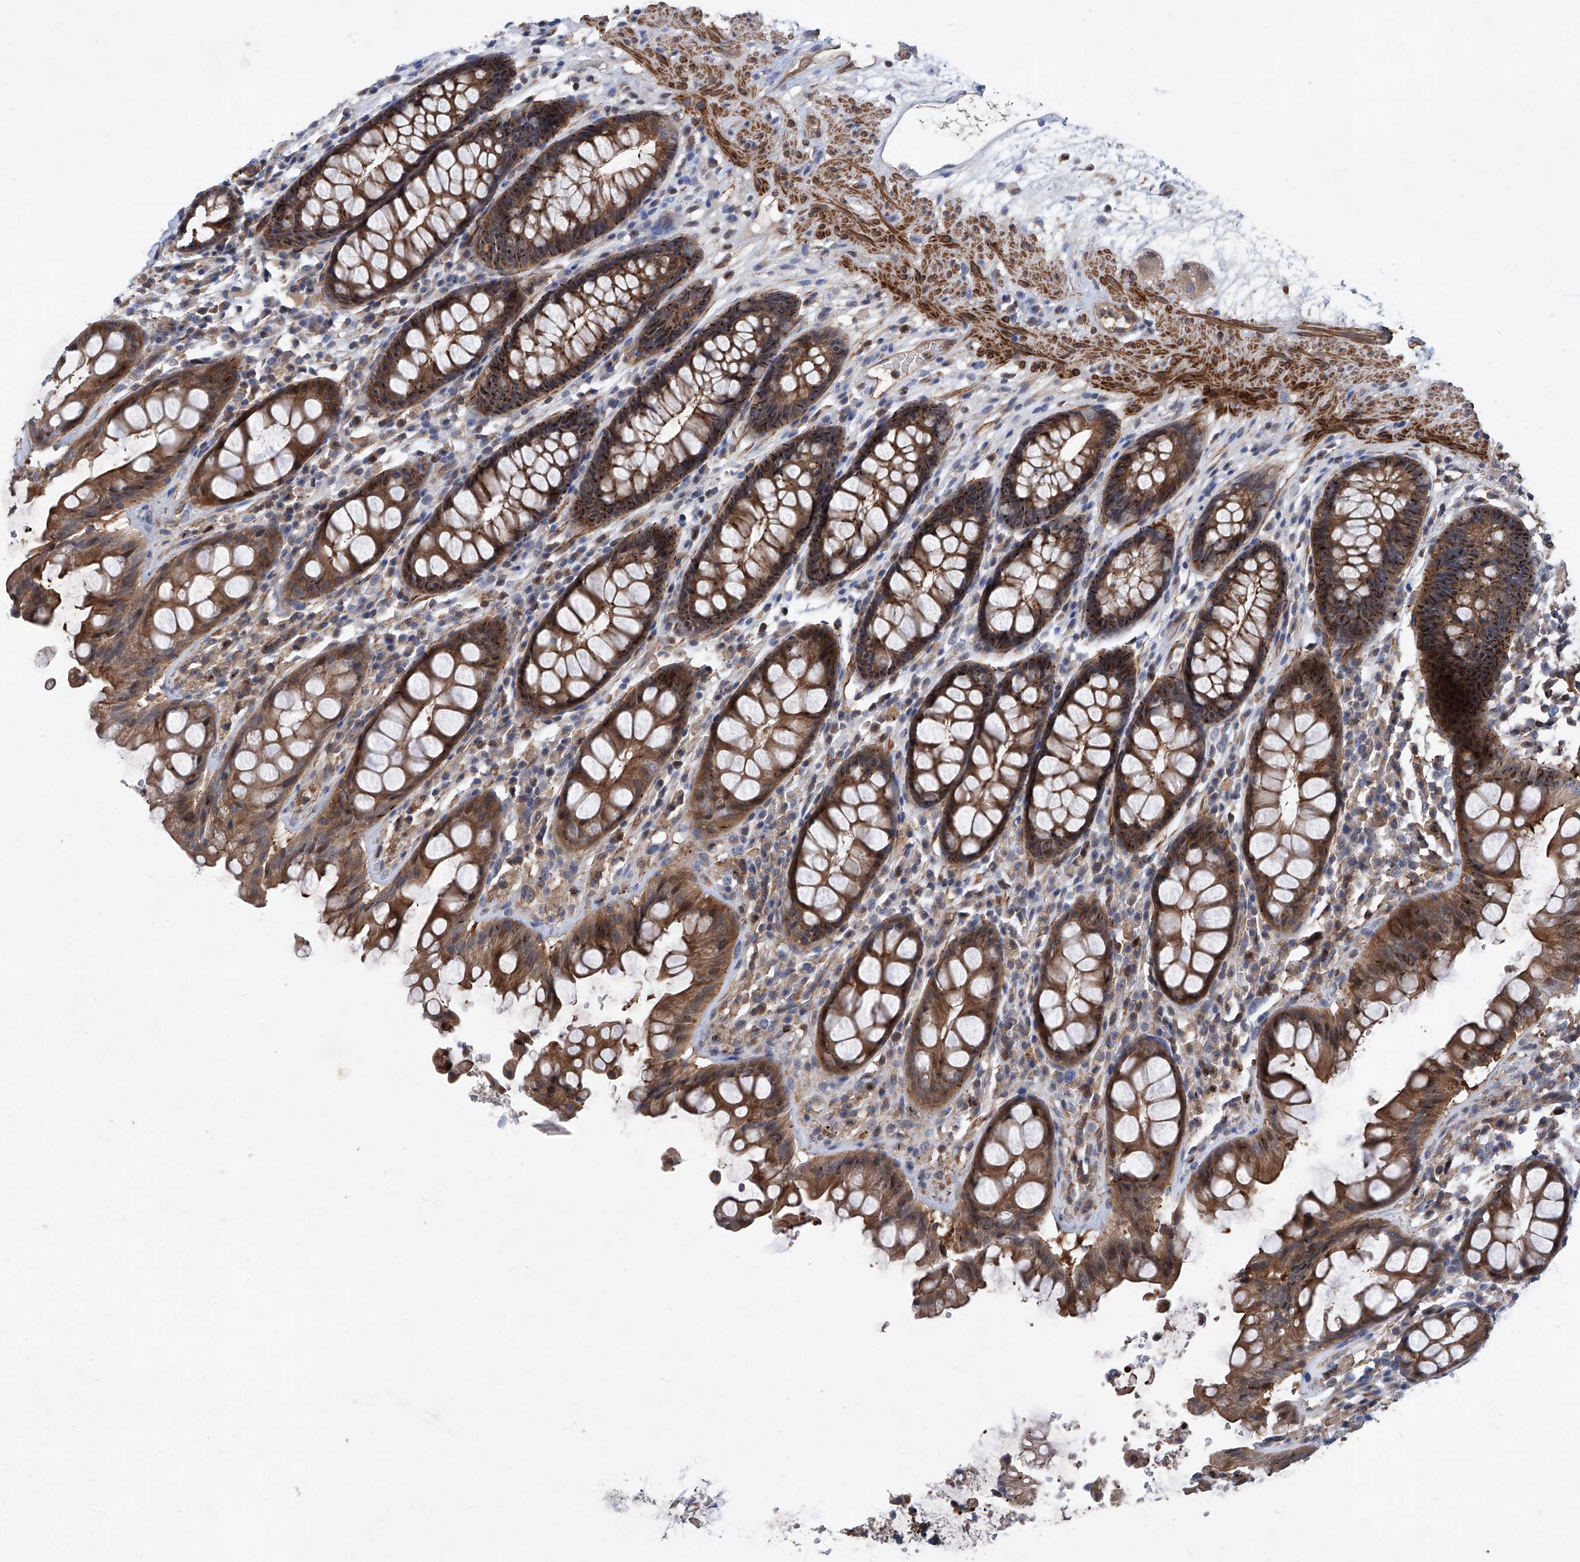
{"staining": {"intensity": "strong", "quantity": "25%-75%", "location": "cytoplasmic/membranous"}, "tissue": "rectum", "cell_type": "Glandular cells", "image_type": "normal", "snomed": [{"axis": "morphology", "description": "Normal tissue, NOS"}, {"axis": "topography", "description": "Rectum"}], "caption": "Brown immunohistochemical staining in unremarkable human rectum displays strong cytoplasmic/membranous positivity in approximately 25%-75% of glandular cells.", "gene": "NT5C3A", "patient": {"sex": "male", "age": 64}}